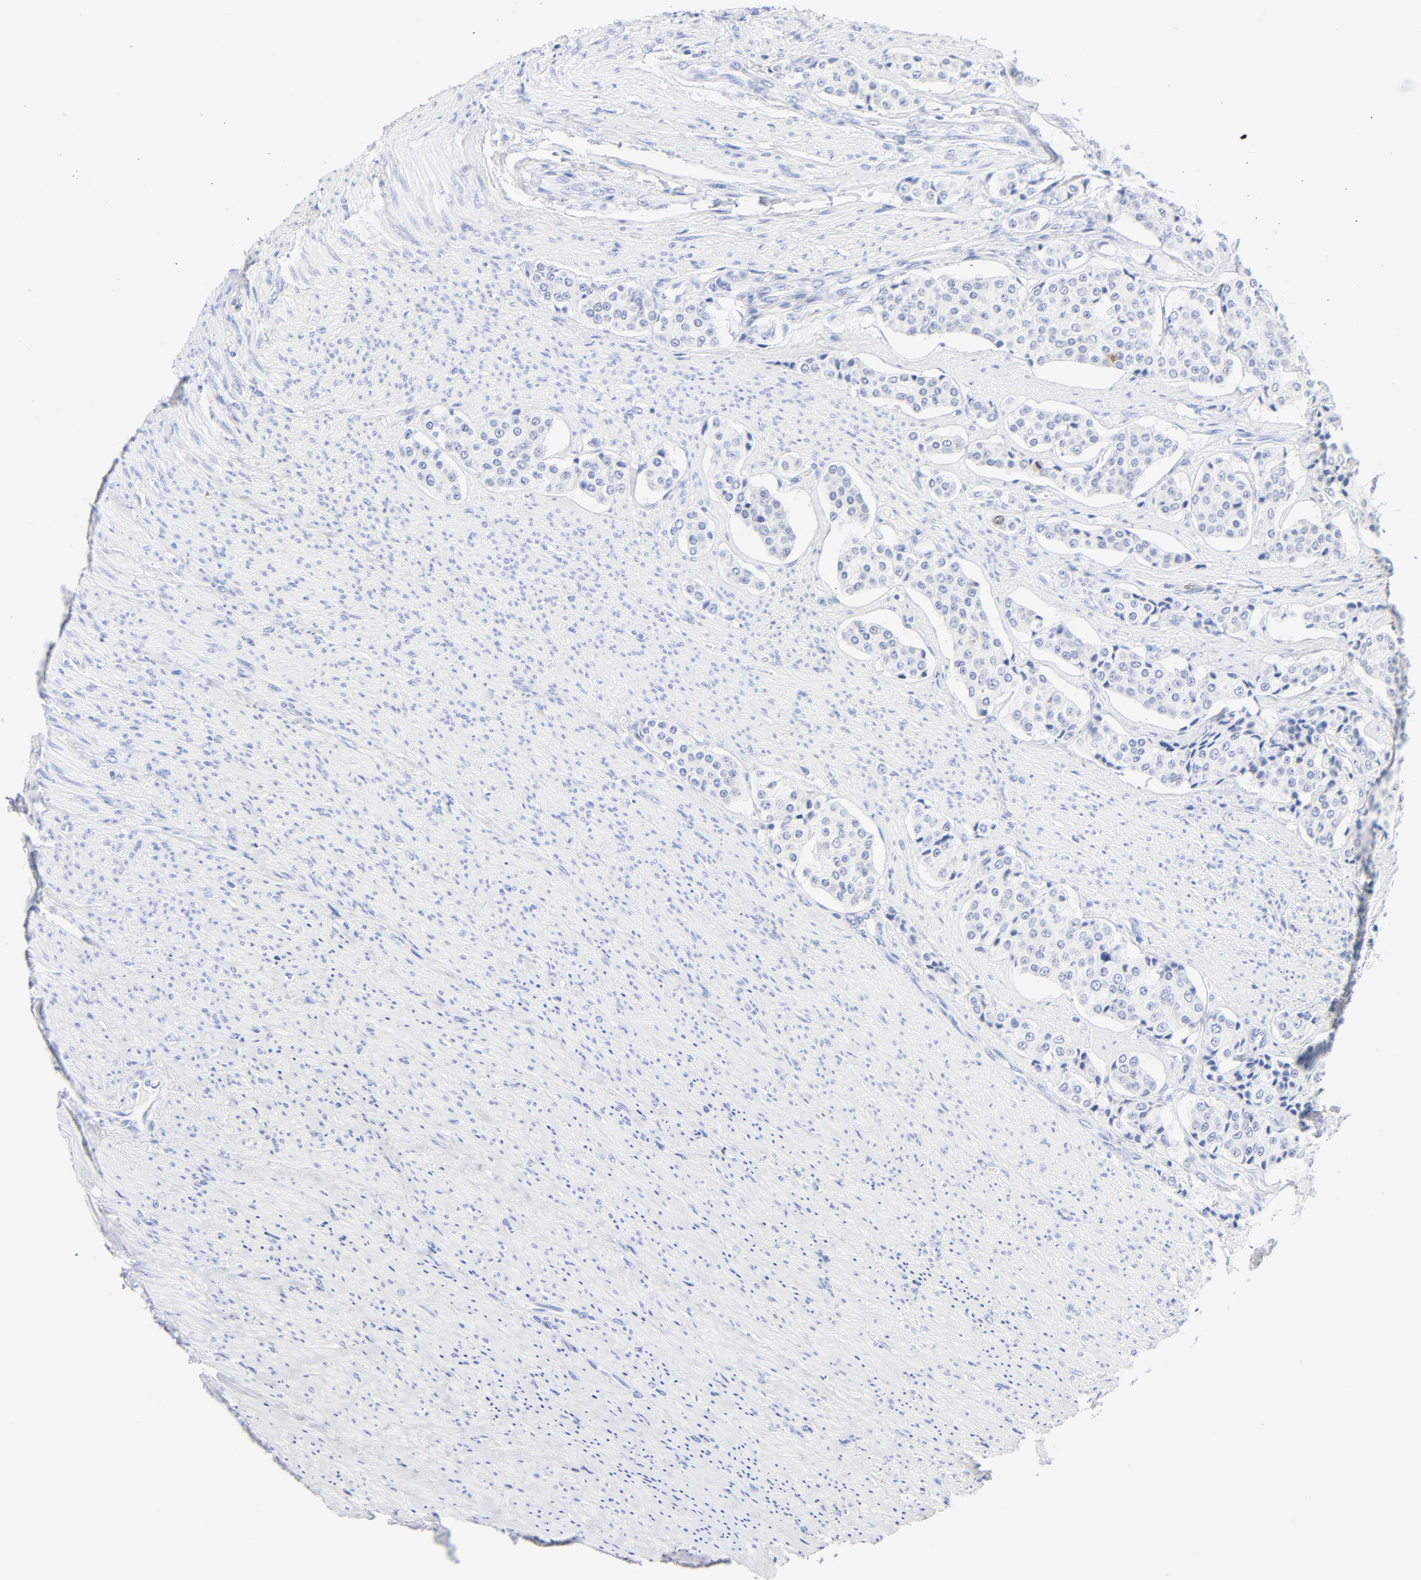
{"staining": {"intensity": "weak", "quantity": "<25%", "location": "nuclear"}, "tissue": "carcinoid", "cell_type": "Tumor cells", "image_type": "cancer", "snomed": [{"axis": "morphology", "description": "Carcinoid, malignant, NOS"}, {"axis": "topography", "description": "Colon"}], "caption": "Tumor cells show no significant protein expression in carcinoid. Brightfield microscopy of immunohistochemistry (IHC) stained with DAB (3,3'-diaminobenzidine) (brown) and hematoxylin (blue), captured at high magnification.", "gene": "CDC20", "patient": {"sex": "female", "age": 61}}